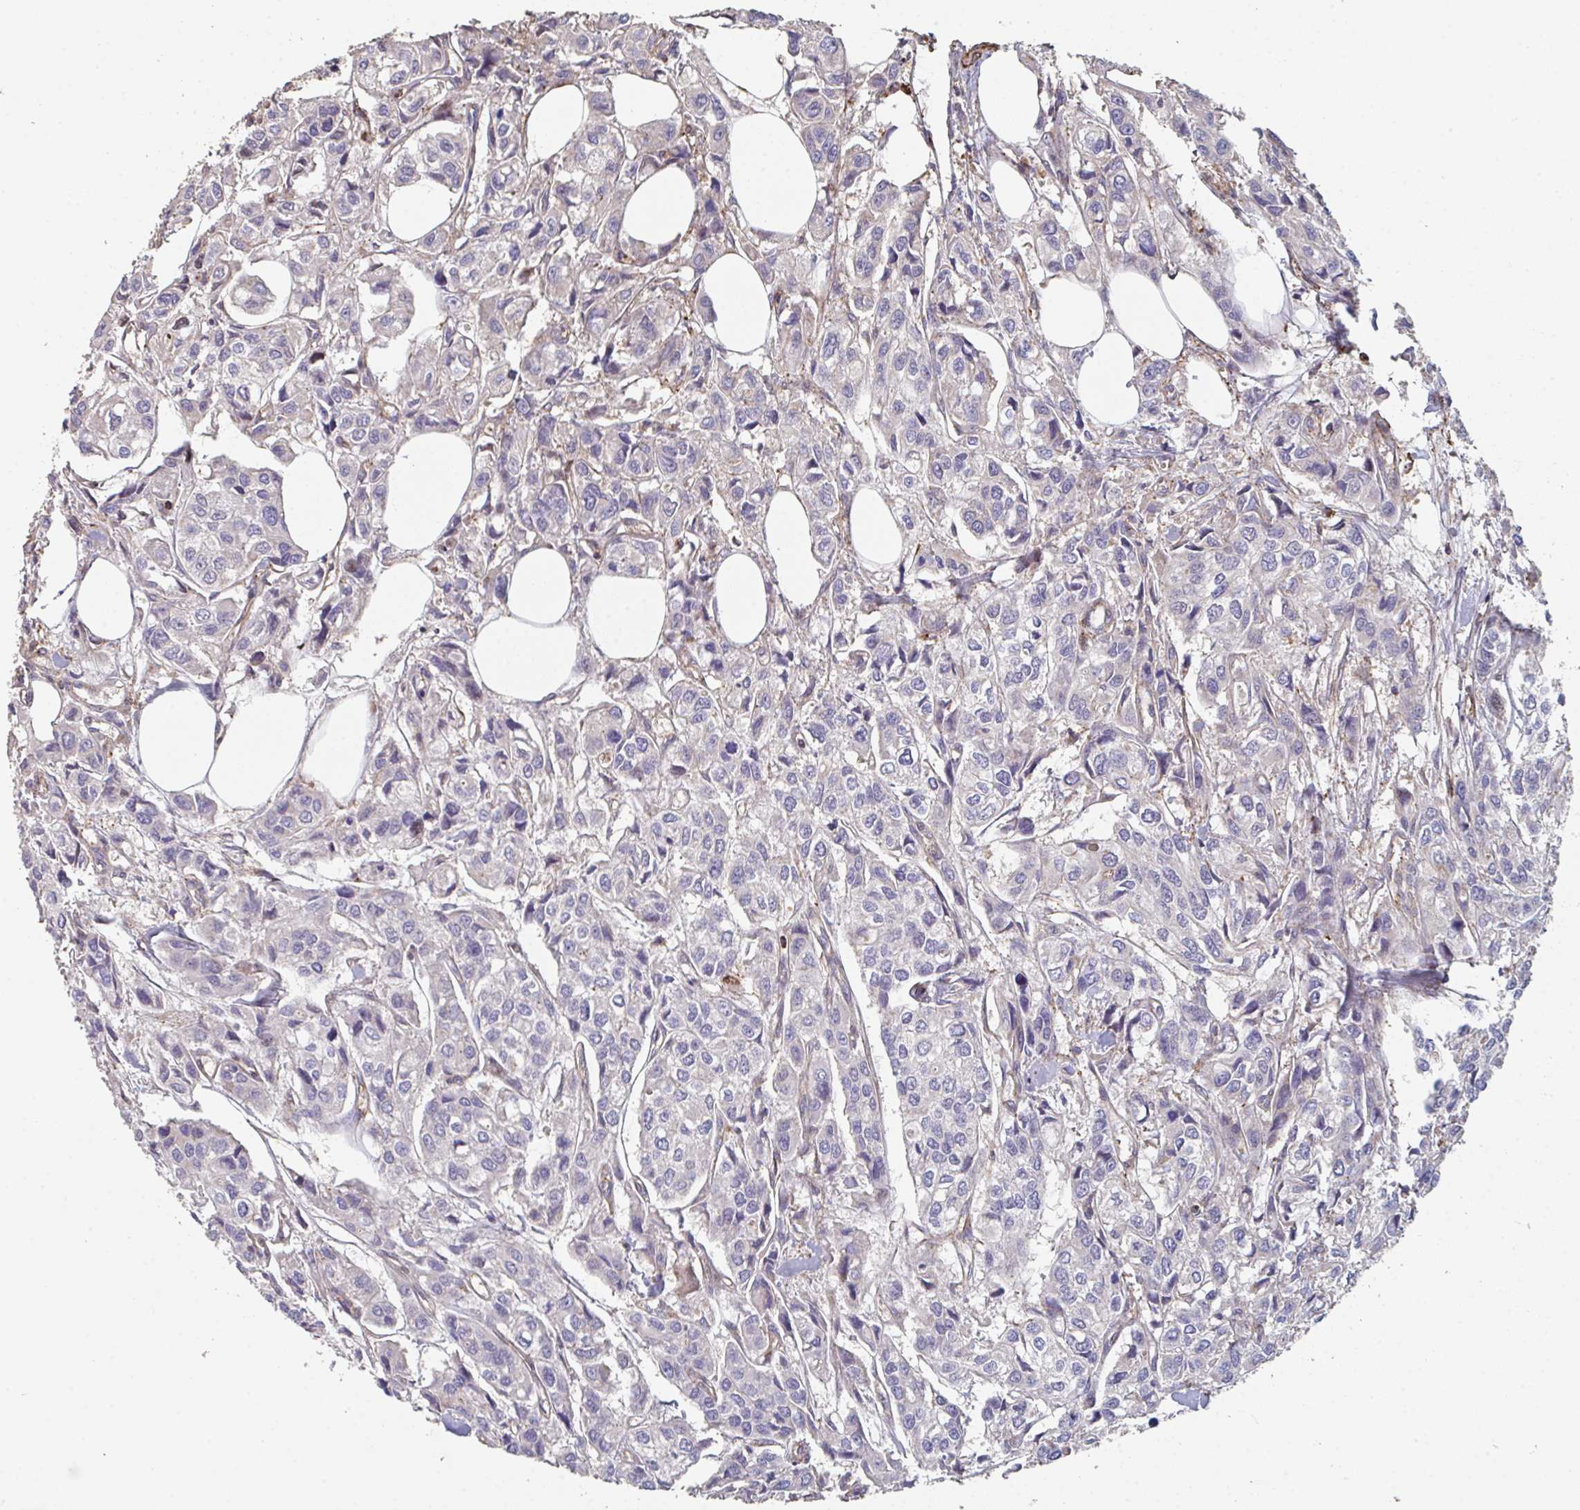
{"staining": {"intensity": "negative", "quantity": "none", "location": "none"}, "tissue": "urothelial cancer", "cell_type": "Tumor cells", "image_type": "cancer", "snomed": [{"axis": "morphology", "description": "Urothelial carcinoma, High grade"}, {"axis": "topography", "description": "Urinary bladder"}], "caption": "Urothelial cancer was stained to show a protein in brown. There is no significant staining in tumor cells. (DAB IHC, high magnification).", "gene": "FZD2", "patient": {"sex": "male", "age": 67}}